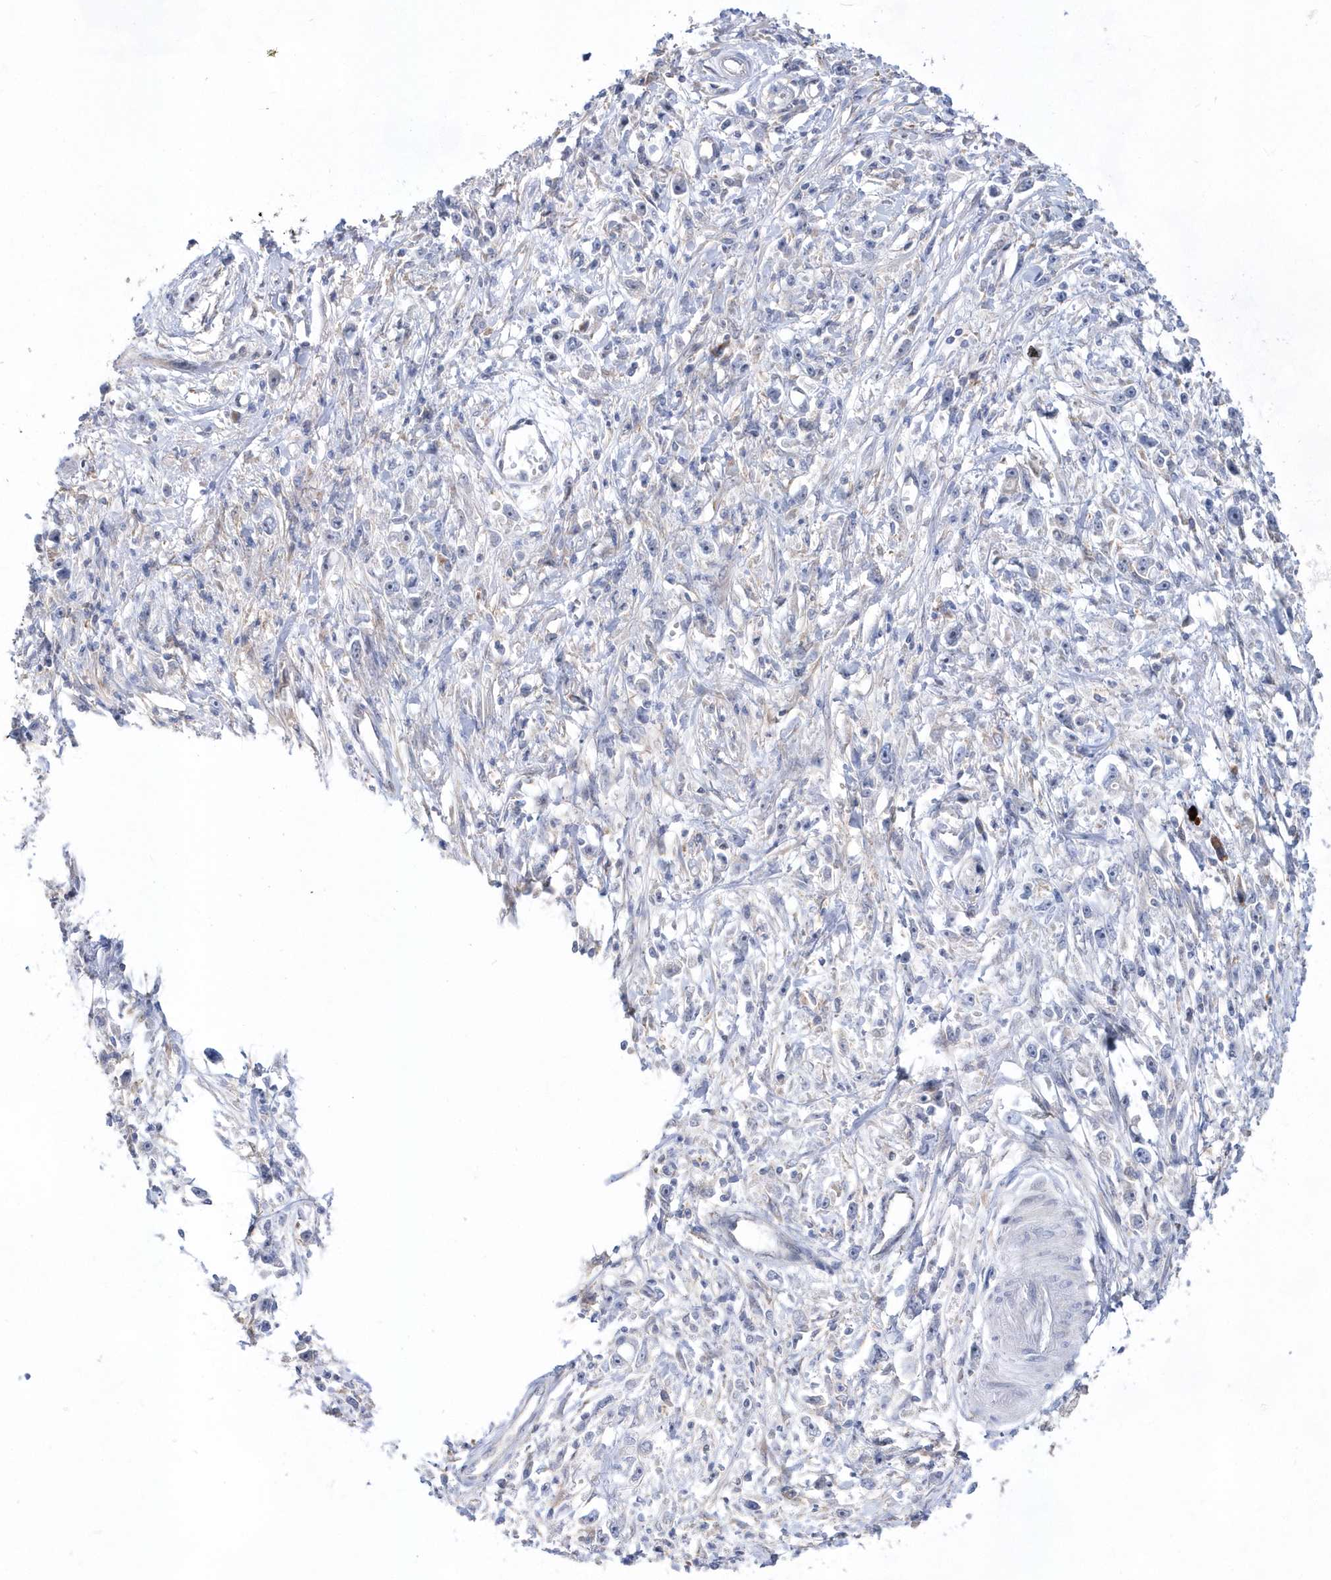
{"staining": {"intensity": "negative", "quantity": "none", "location": "none"}, "tissue": "stomach cancer", "cell_type": "Tumor cells", "image_type": "cancer", "snomed": [{"axis": "morphology", "description": "Adenocarcinoma, NOS"}, {"axis": "topography", "description": "Stomach"}], "caption": "Immunohistochemical staining of adenocarcinoma (stomach) reveals no significant positivity in tumor cells.", "gene": "BDH2", "patient": {"sex": "female", "age": 59}}